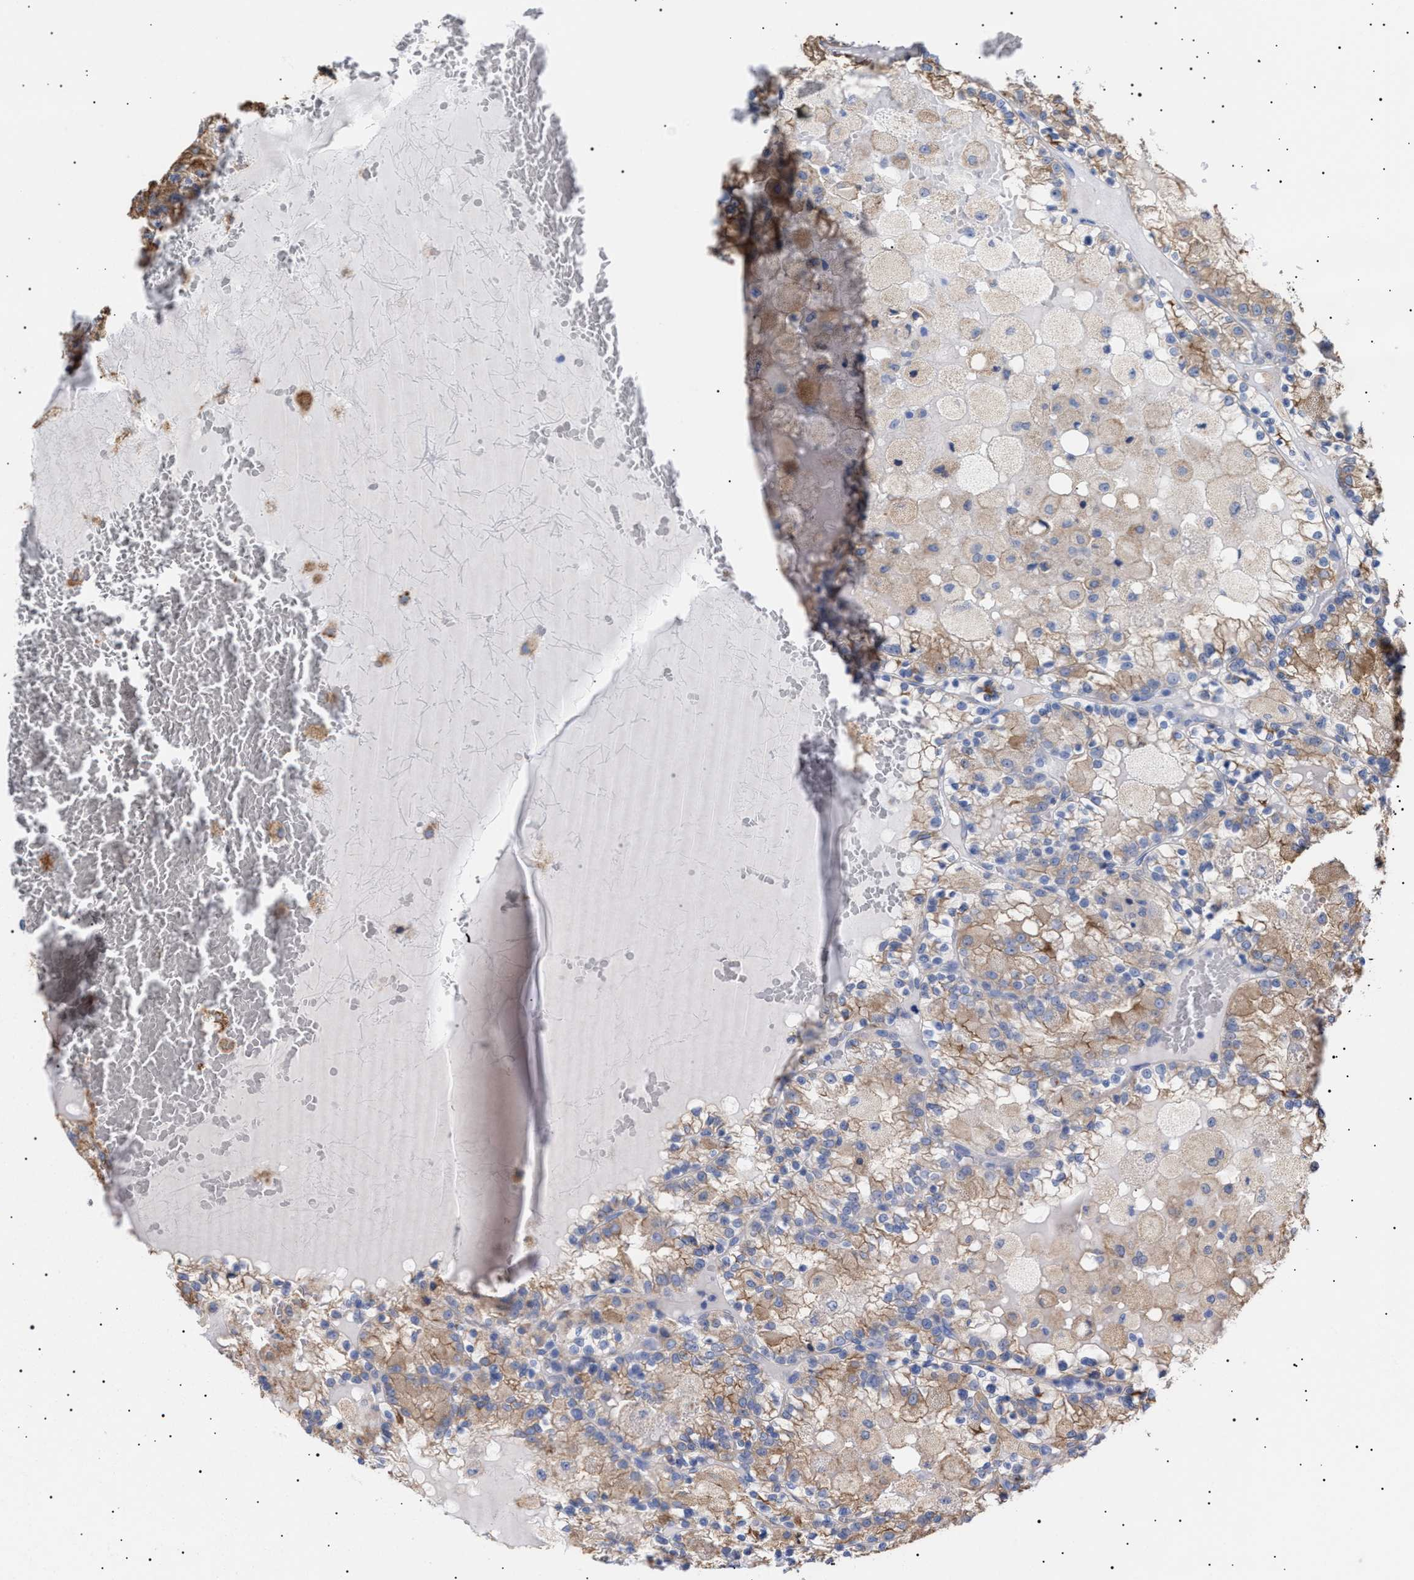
{"staining": {"intensity": "moderate", "quantity": ">75%", "location": "cytoplasmic/membranous"}, "tissue": "renal cancer", "cell_type": "Tumor cells", "image_type": "cancer", "snomed": [{"axis": "morphology", "description": "Adenocarcinoma, NOS"}, {"axis": "topography", "description": "Kidney"}], "caption": "Renal cancer tissue displays moderate cytoplasmic/membranous positivity in about >75% of tumor cells", "gene": "ERCC6L2", "patient": {"sex": "female", "age": 56}}